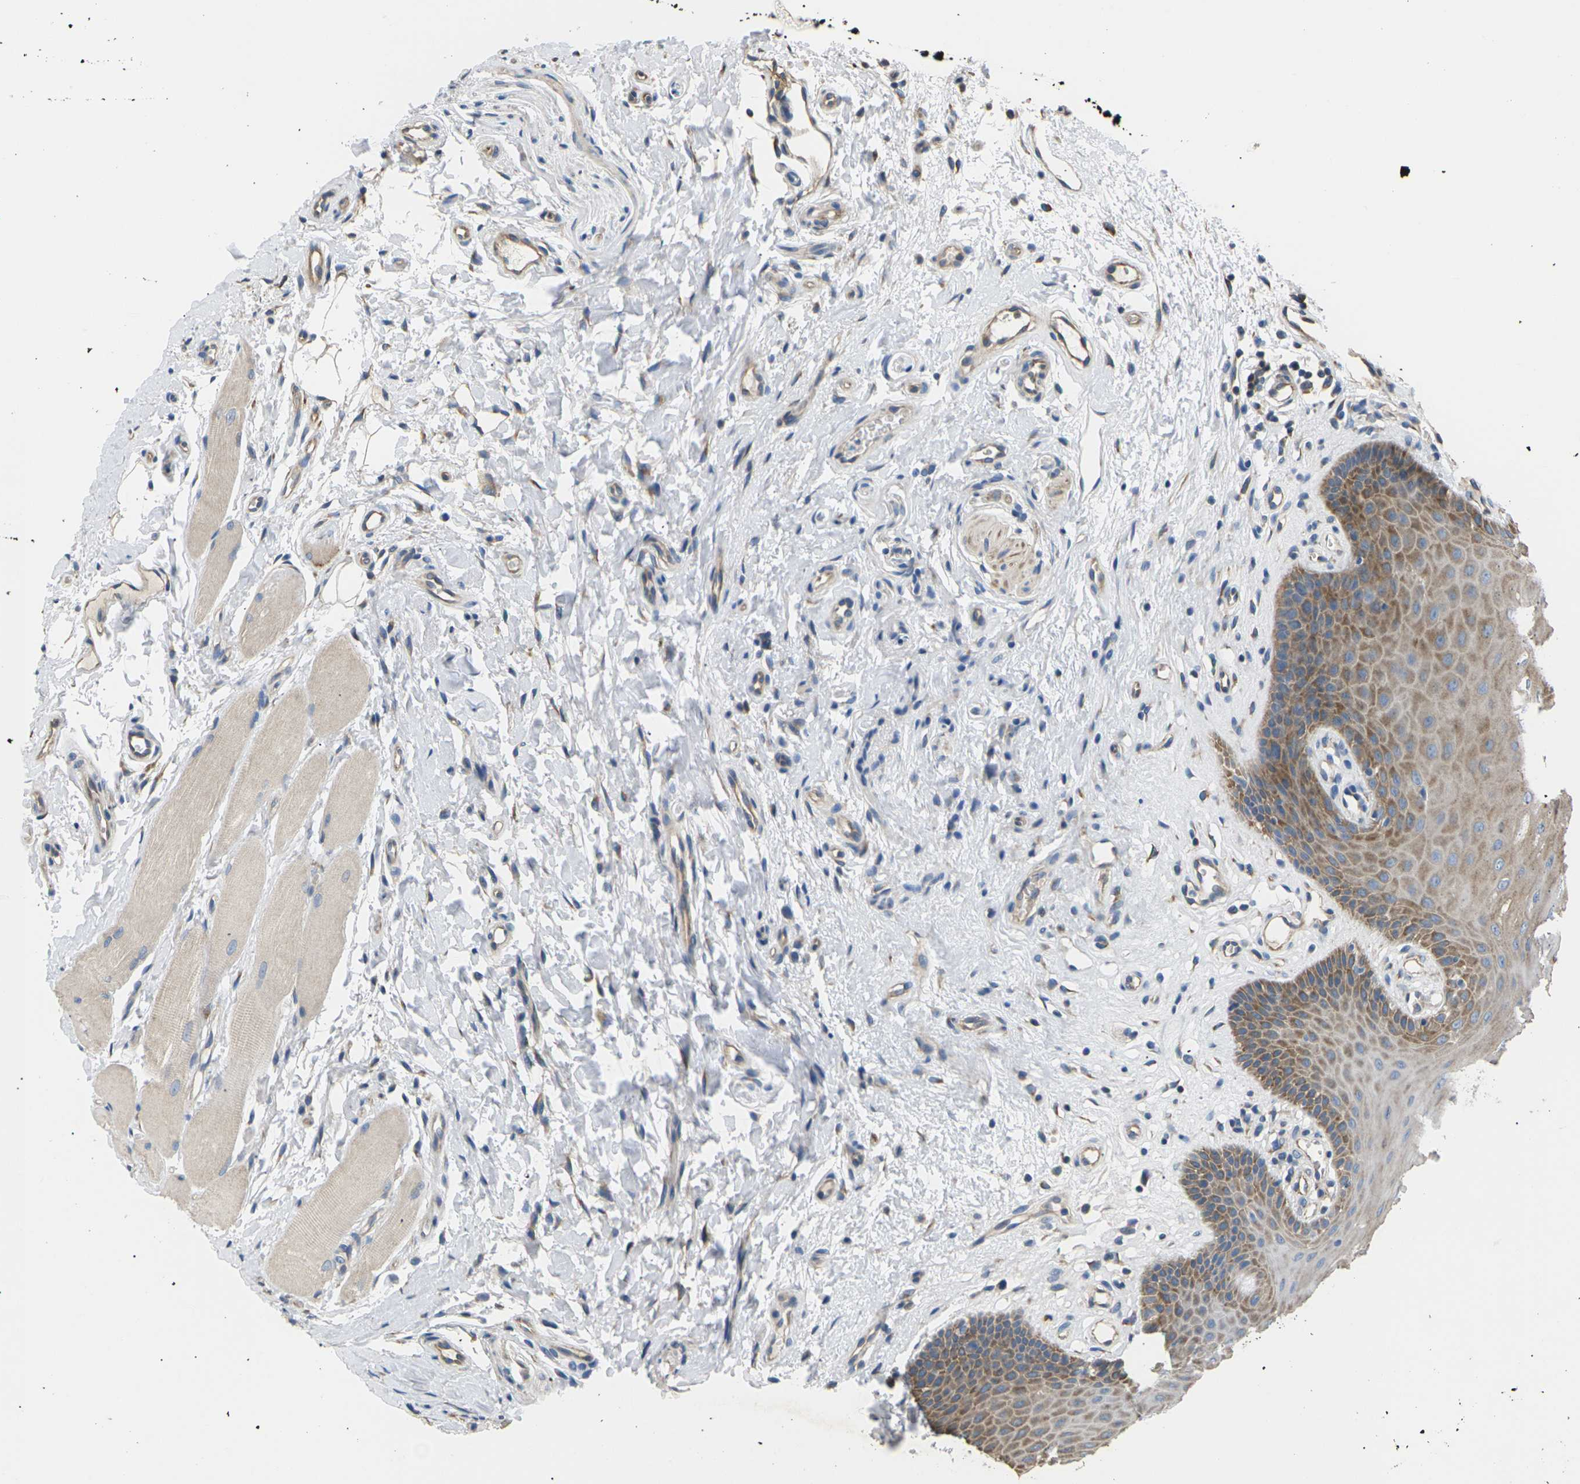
{"staining": {"intensity": "moderate", "quantity": ">75%", "location": "cytoplasmic/membranous"}, "tissue": "oral mucosa", "cell_type": "Squamous epithelial cells", "image_type": "normal", "snomed": [{"axis": "morphology", "description": "Normal tissue, NOS"}, {"axis": "topography", "description": "Skeletal muscle"}, {"axis": "topography", "description": "Oral tissue"}], "caption": "Normal oral mucosa displays moderate cytoplasmic/membranous staining in about >75% of squamous epithelial cells, visualized by immunohistochemistry. The protein is shown in brown color, while the nuclei are stained blue.", "gene": "KLHDC8B", "patient": {"sex": "male", "age": 58}}